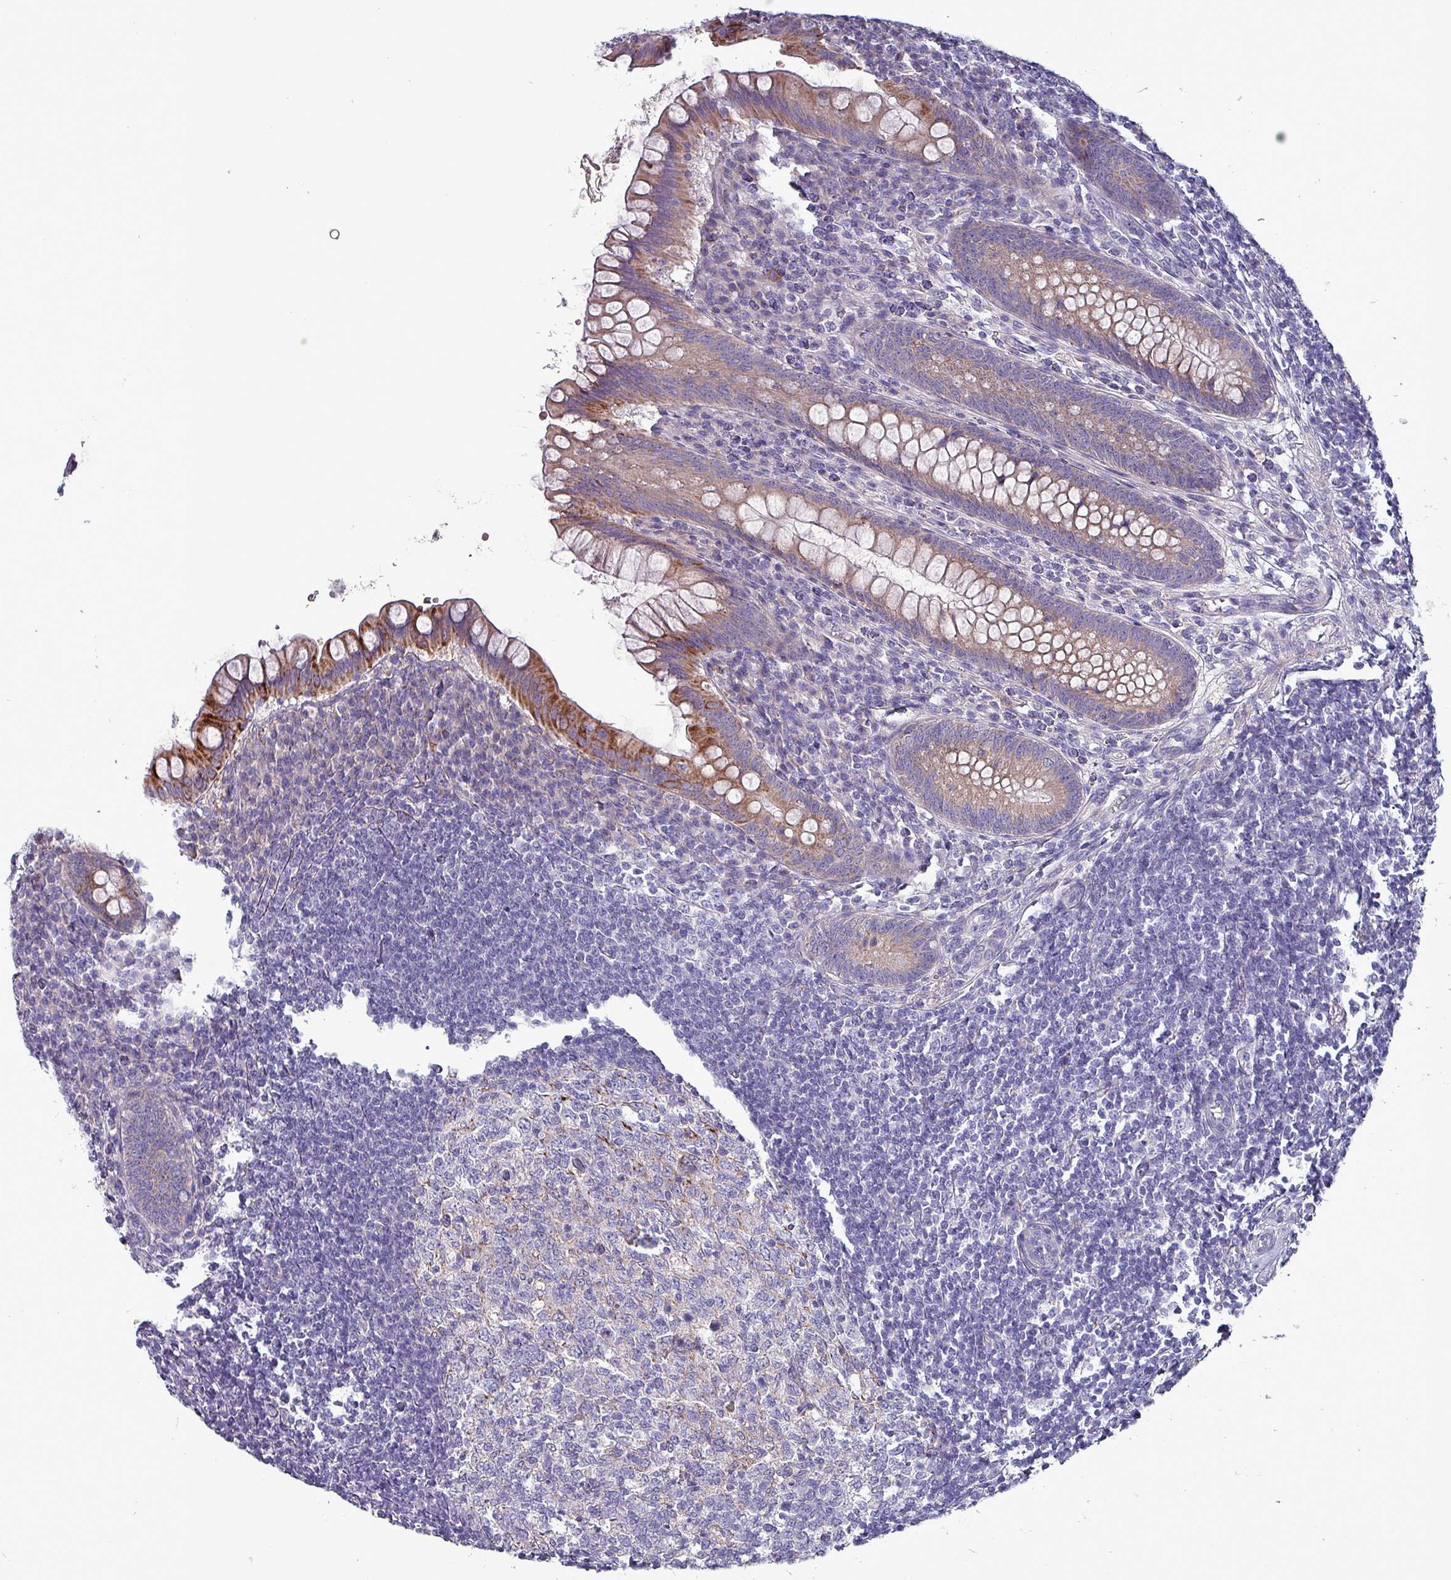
{"staining": {"intensity": "strong", "quantity": "25%-75%", "location": "cytoplasmic/membranous"}, "tissue": "appendix", "cell_type": "Glandular cells", "image_type": "normal", "snomed": [{"axis": "morphology", "description": "Normal tissue, NOS"}, {"axis": "topography", "description": "Appendix"}], "caption": "Strong cytoplasmic/membranous staining is present in about 25%-75% of glandular cells in benign appendix. Using DAB (brown) and hematoxylin (blue) stains, captured at high magnification using brightfield microscopy.", "gene": "HSD3B7", "patient": {"sex": "female", "age": 33}}